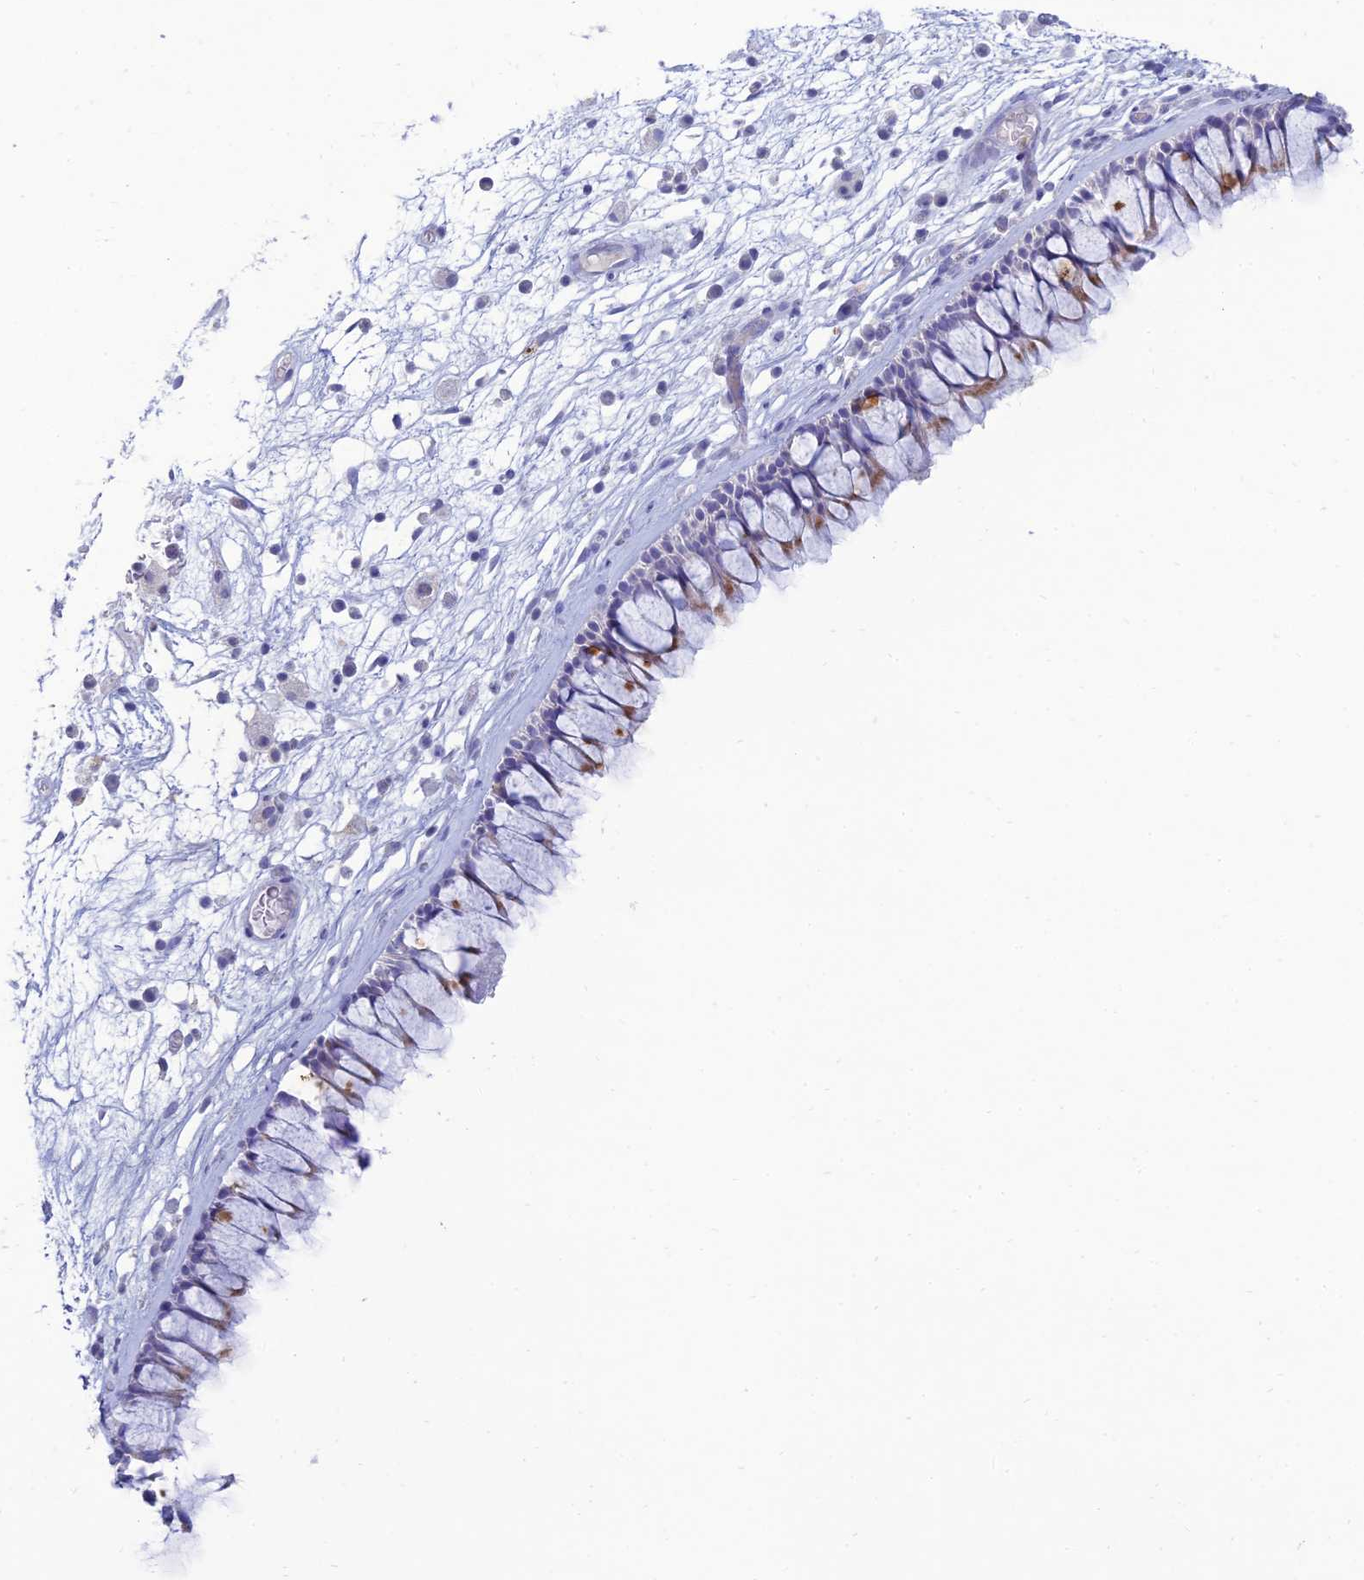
{"staining": {"intensity": "moderate", "quantity": "<25%", "location": "cytoplasmic/membranous"}, "tissue": "nasopharynx", "cell_type": "Respiratory epithelial cells", "image_type": "normal", "snomed": [{"axis": "morphology", "description": "Normal tissue, NOS"}, {"axis": "morphology", "description": "Inflammation, NOS"}, {"axis": "morphology", "description": "Malignant melanoma, Metastatic site"}, {"axis": "topography", "description": "Nasopharynx"}], "caption": "A photomicrograph of nasopharynx stained for a protein exhibits moderate cytoplasmic/membranous brown staining in respiratory epithelial cells.", "gene": "MAL2", "patient": {"sex": "male", "age": 70}}